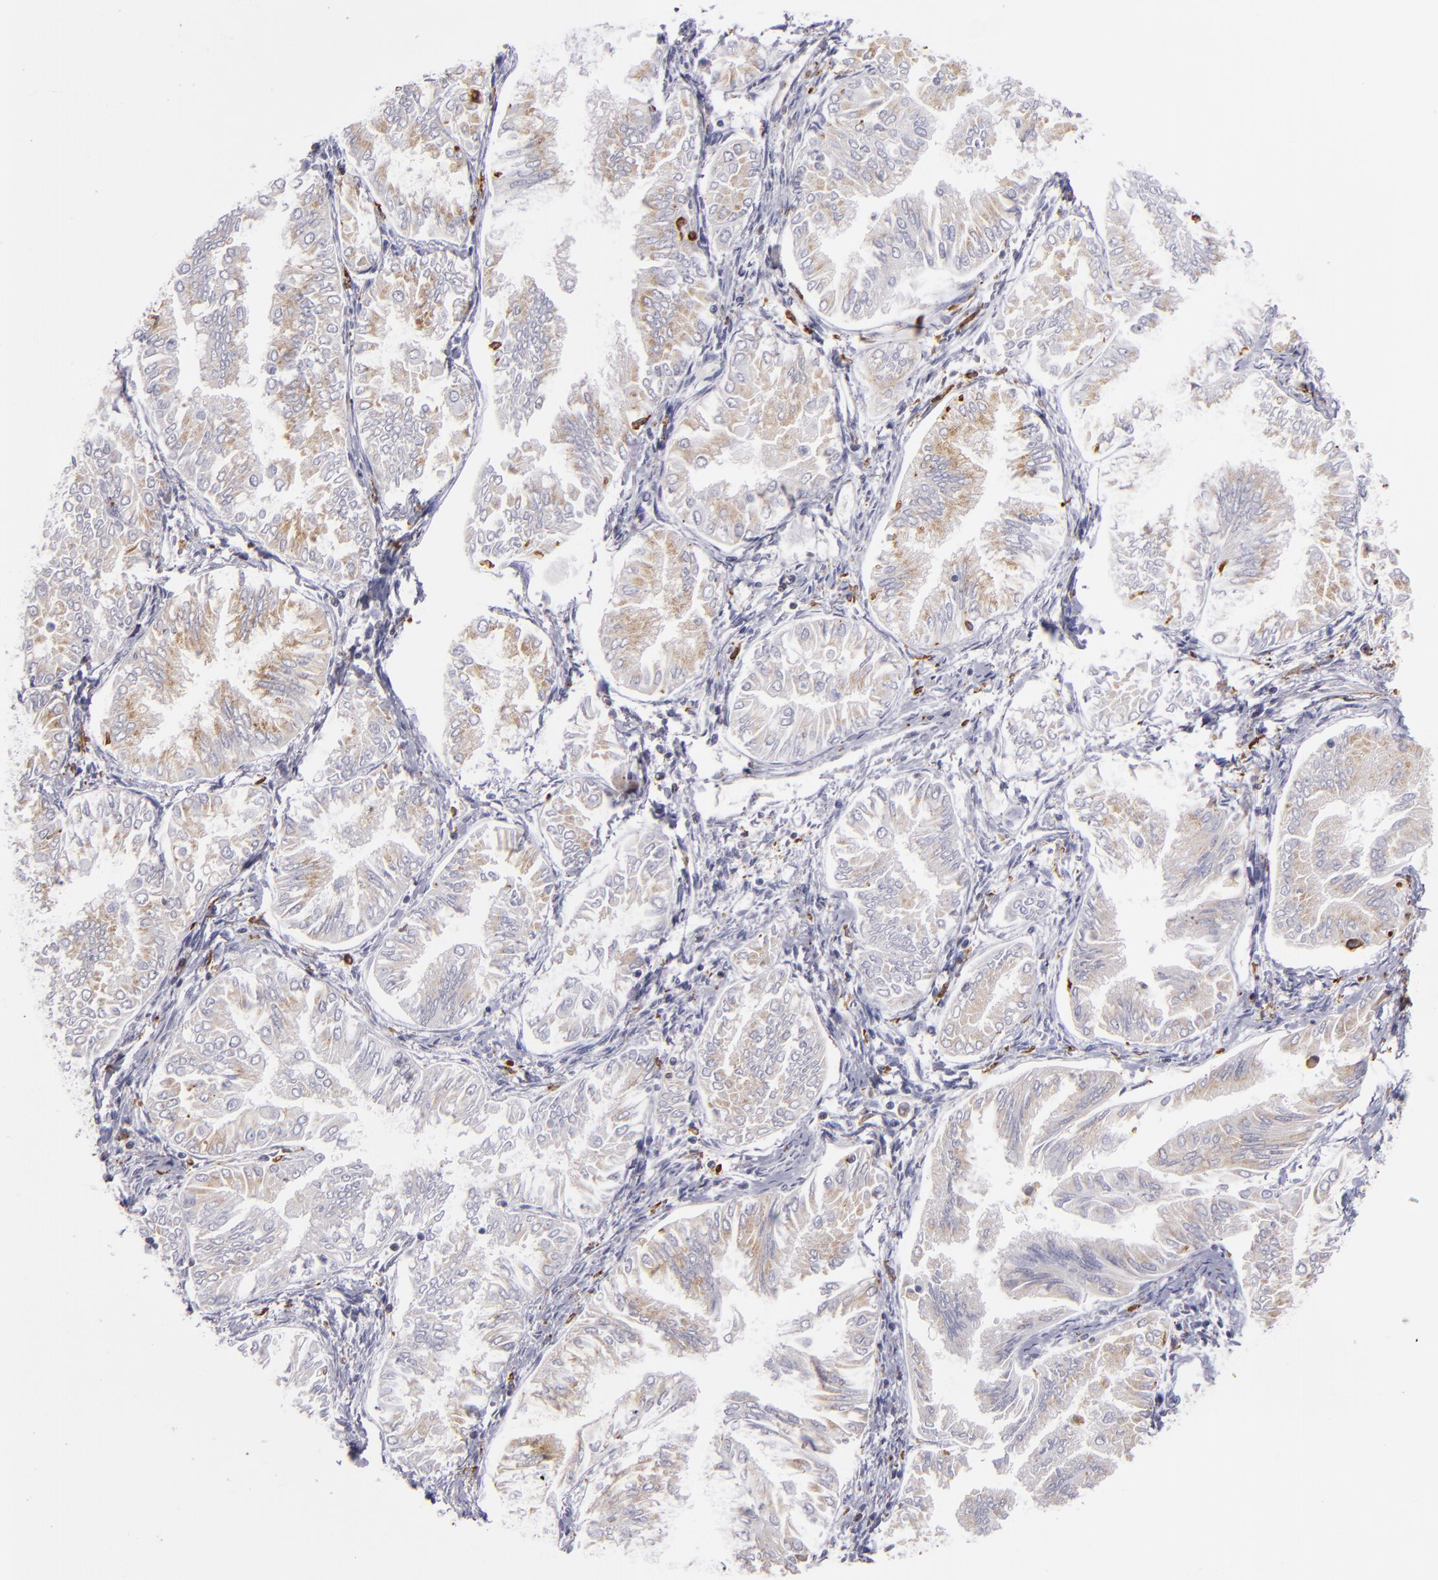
{"staining": {"intensity": "weak", "quantity": "25%-75%", "location": "cytoplasmic/membranous"}, "tissue": "endometrial cancer", "cell_type": "Tumor cells", "image_type": "cancer", "snomed": [{"axis": "morphology", "description": "Adenocarcinoma, NOS"}, {"axis": "topography", "description": "Endometrium"}], "caption": "A micrograph of human endometrial cancer stained for a protein displays weak cytoplasmic/membranous brown staining in tumor cells. The staining was performed using DAB to visualize the protein expression in brown, while the nuclei were stained in blue with hematoxylin (Magnification: 20x).", "gene": "CD74", "patient": {"sex": "female", "age": 53}}